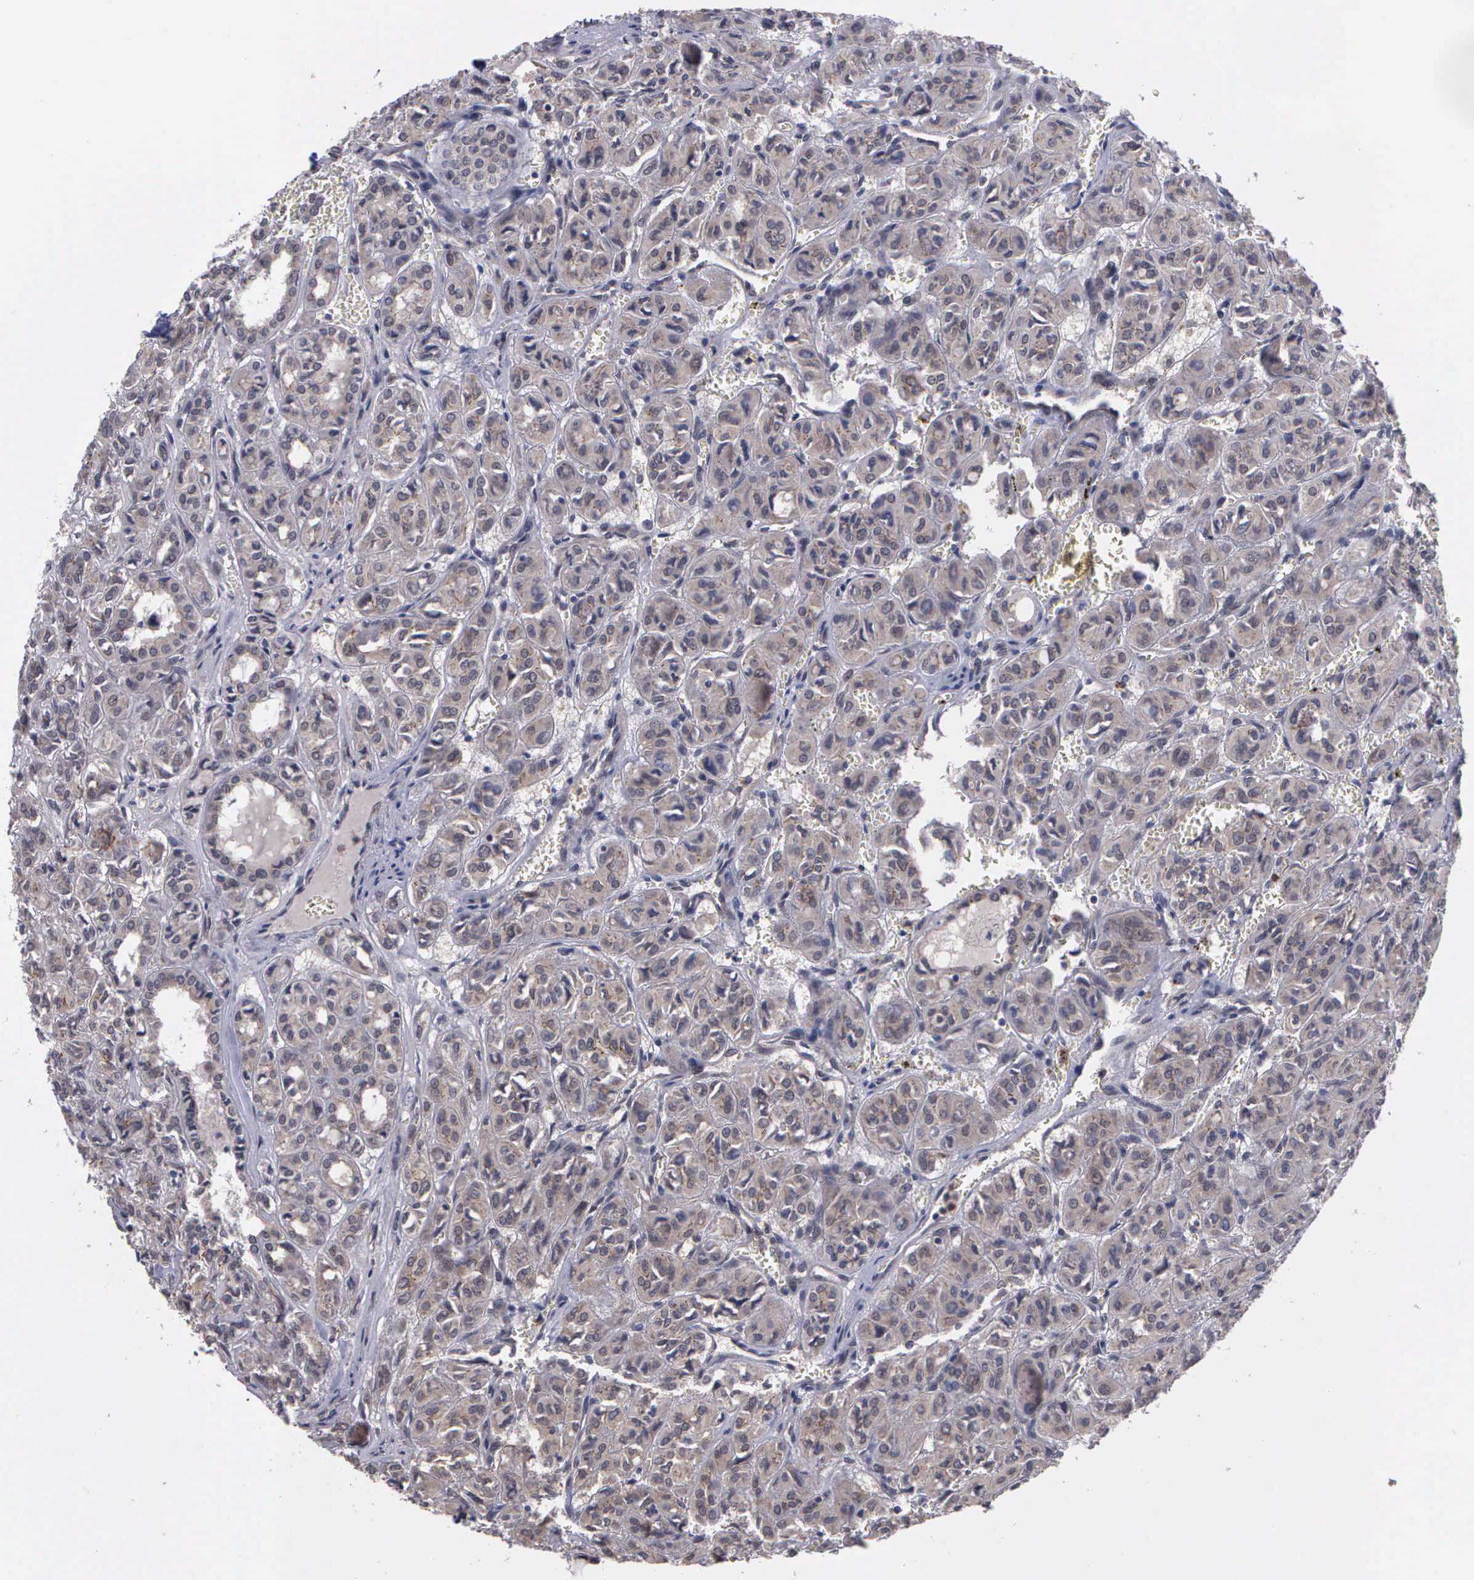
{"staining": {"intensity": "weak", "quantity": "25%-75%", "location": "cytoplasmic/membranous"}, "tissue": "thyroid cancer", "cell_type": "Tumor cells", "image_type": "cancer", "snomed": [{"axis": "morphology", "description": "Follicular adenoma carcinoma, NOS"}, {"axis": "topography", "description": "Thyroid gland"}], "caption": "Immunohistochemical staining of thyroid follicular adenoma carcinoma demonstrates low levels of weak cytoplasmic/membranous protein staining in approximately 25%-75% of tumor cells.", "gene": "MAP3K9", "patient": {"sex": "female", "age": 71}}